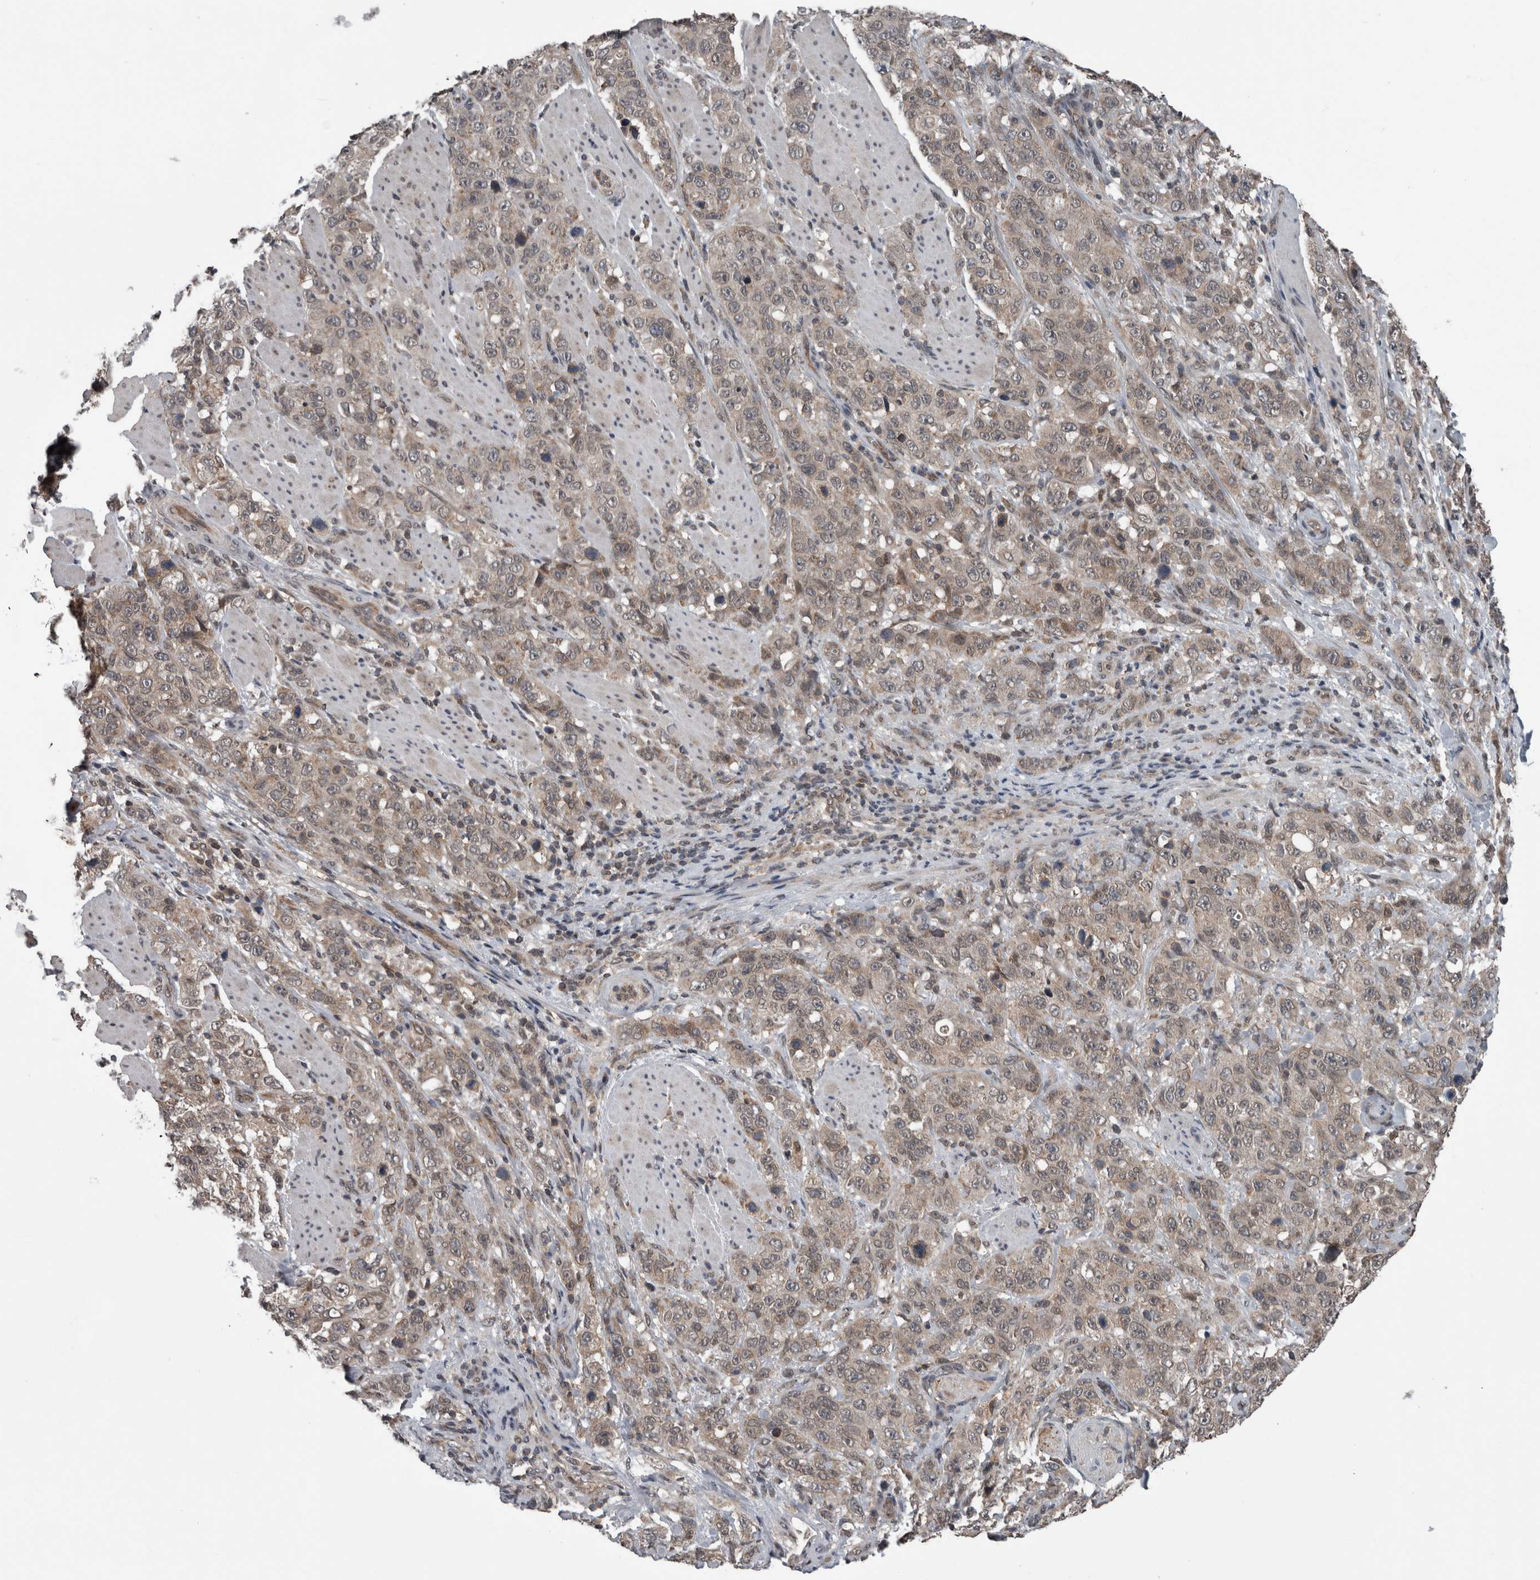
{"staining": {"intensity": "weak", "quantity": "<25%", "location": "cytoplasmic/membranous"}, "tissue": "stomach cancer", "cell_type": "Tumor cells", "image_type": "cancer", "snomed": [{"axis": "morphology", "description": "Adenocarcinoma, NOS"}, {"axis": "topography", "description": "Stomach"}], "caption": "A micrograph of human stomach cancer is negative for staining in tumor cells.", "gene": "ENY2", "patient": {"sex": "male", "age": 48}}